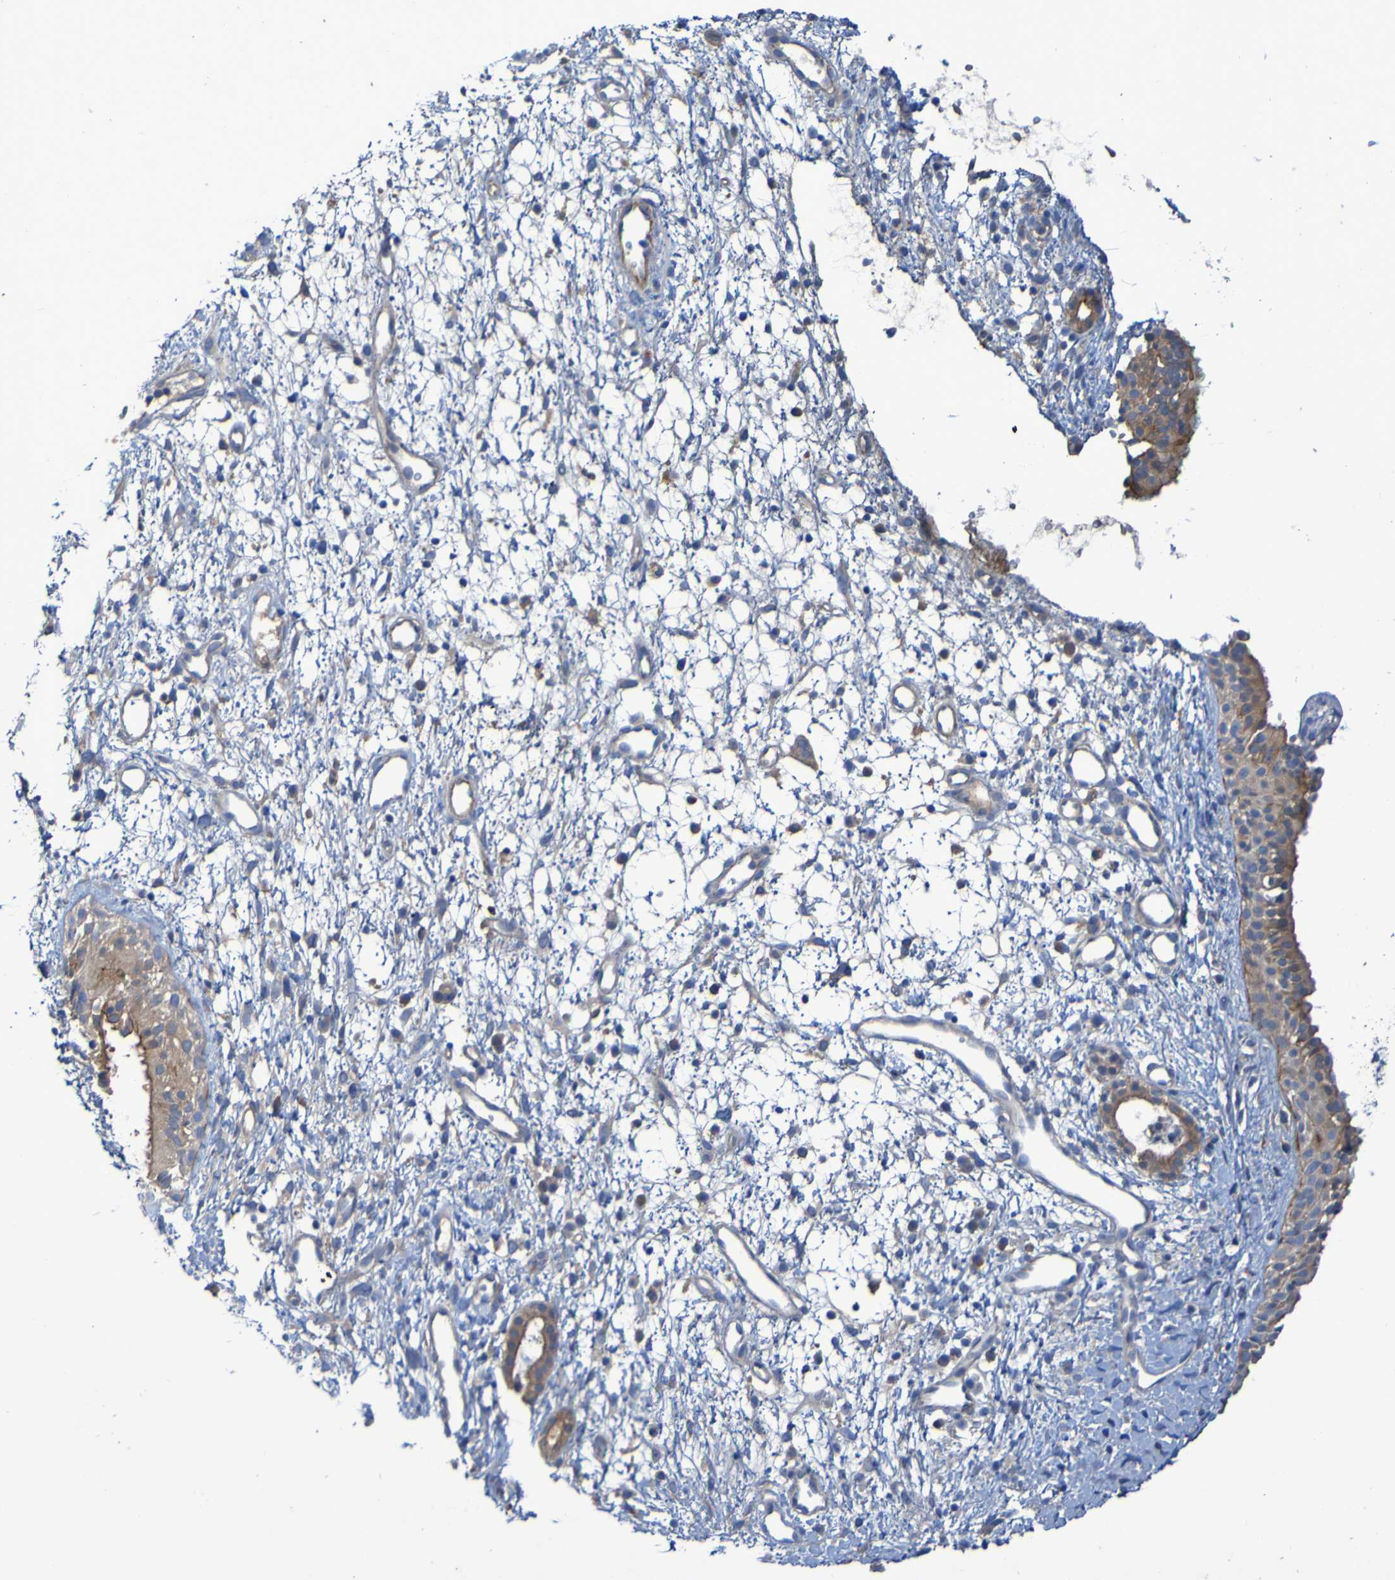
{"staining": {"intensity": "strong", "quantity": ">75%", "location": "cytoplasmic/membranous"}, "tissue": "nasopharynx", "cell_type": "Respiratory epithelial cells", "image_type": "normal", "snomed": [{"axis": "morphology", "description": "Normal tissue, NOS"}, {"axis": "topography", "description": "Nasopharynx"}], "caption": "Strong cytoplasmic/membranous staining is identified in about >75% of respiratory epithelial cells in normal nasopharynx.", "gene": "ARHGEF16", "patient": {"sex": "male", "age": 22}}